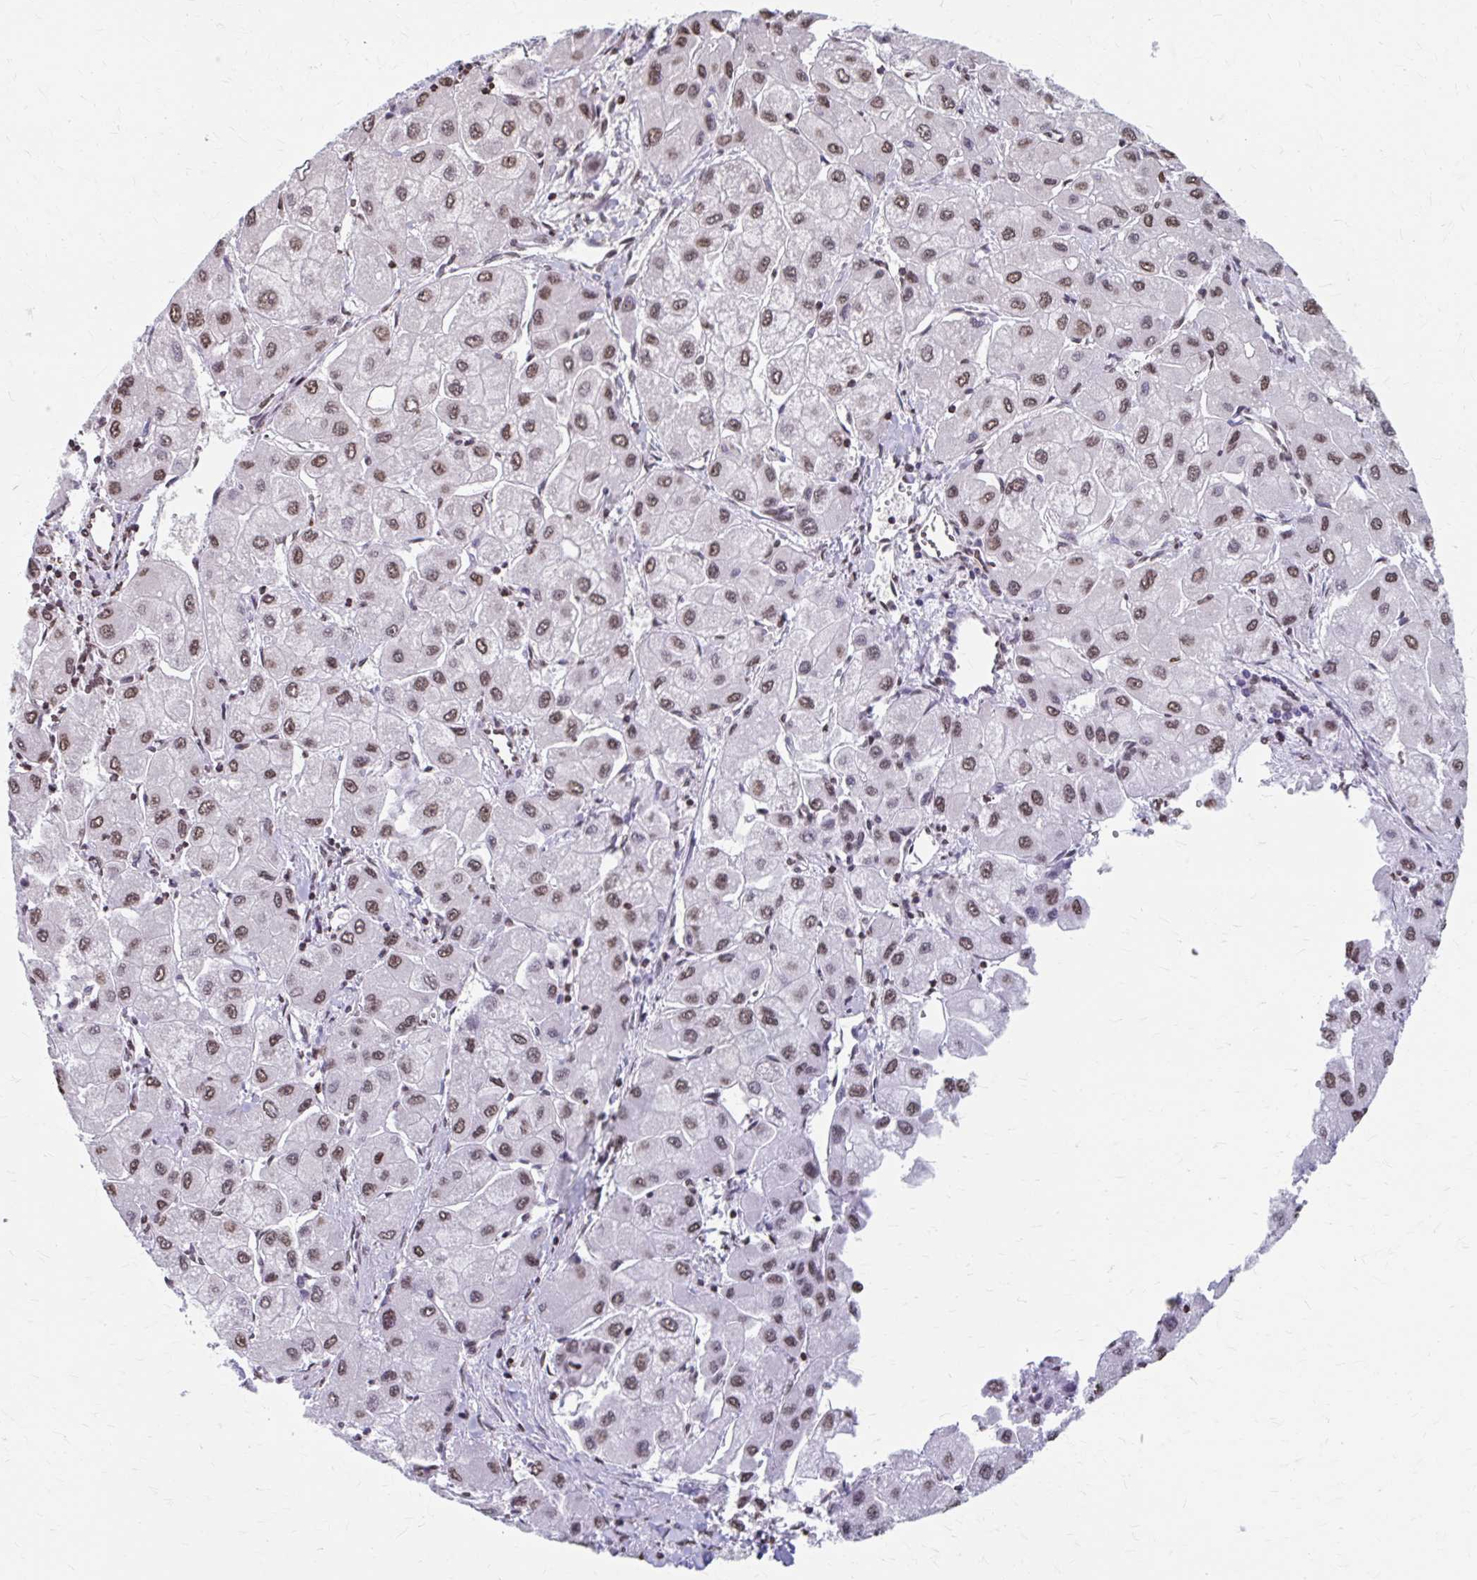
{"staining": {"intensity": "moderate", "quantity": ">75%", "location": "nuclear"}, "tissue": "liver cancer", "cell_type": "Tumor cells", "image_type": "cancer", "snomed": [{"axis": "morphology", "description": "Carcinoma, Hepatocellular, NOS"}, {"axis": "topography", "description": "Liver"}], "caption": "Moderate nuclear protein staining is appreciated in approximately >75% of tumor cells in liver hepatocellular carcinoma. The staining was performed using DAB (3,3'-diaminobenzidine) to visualize the protein expression in brown, while the nuclei were stained in blue with hematoxylin (Magnification: 20x).", "gene": "ORC3", "patient": {"sex": "male", "age": 40}}